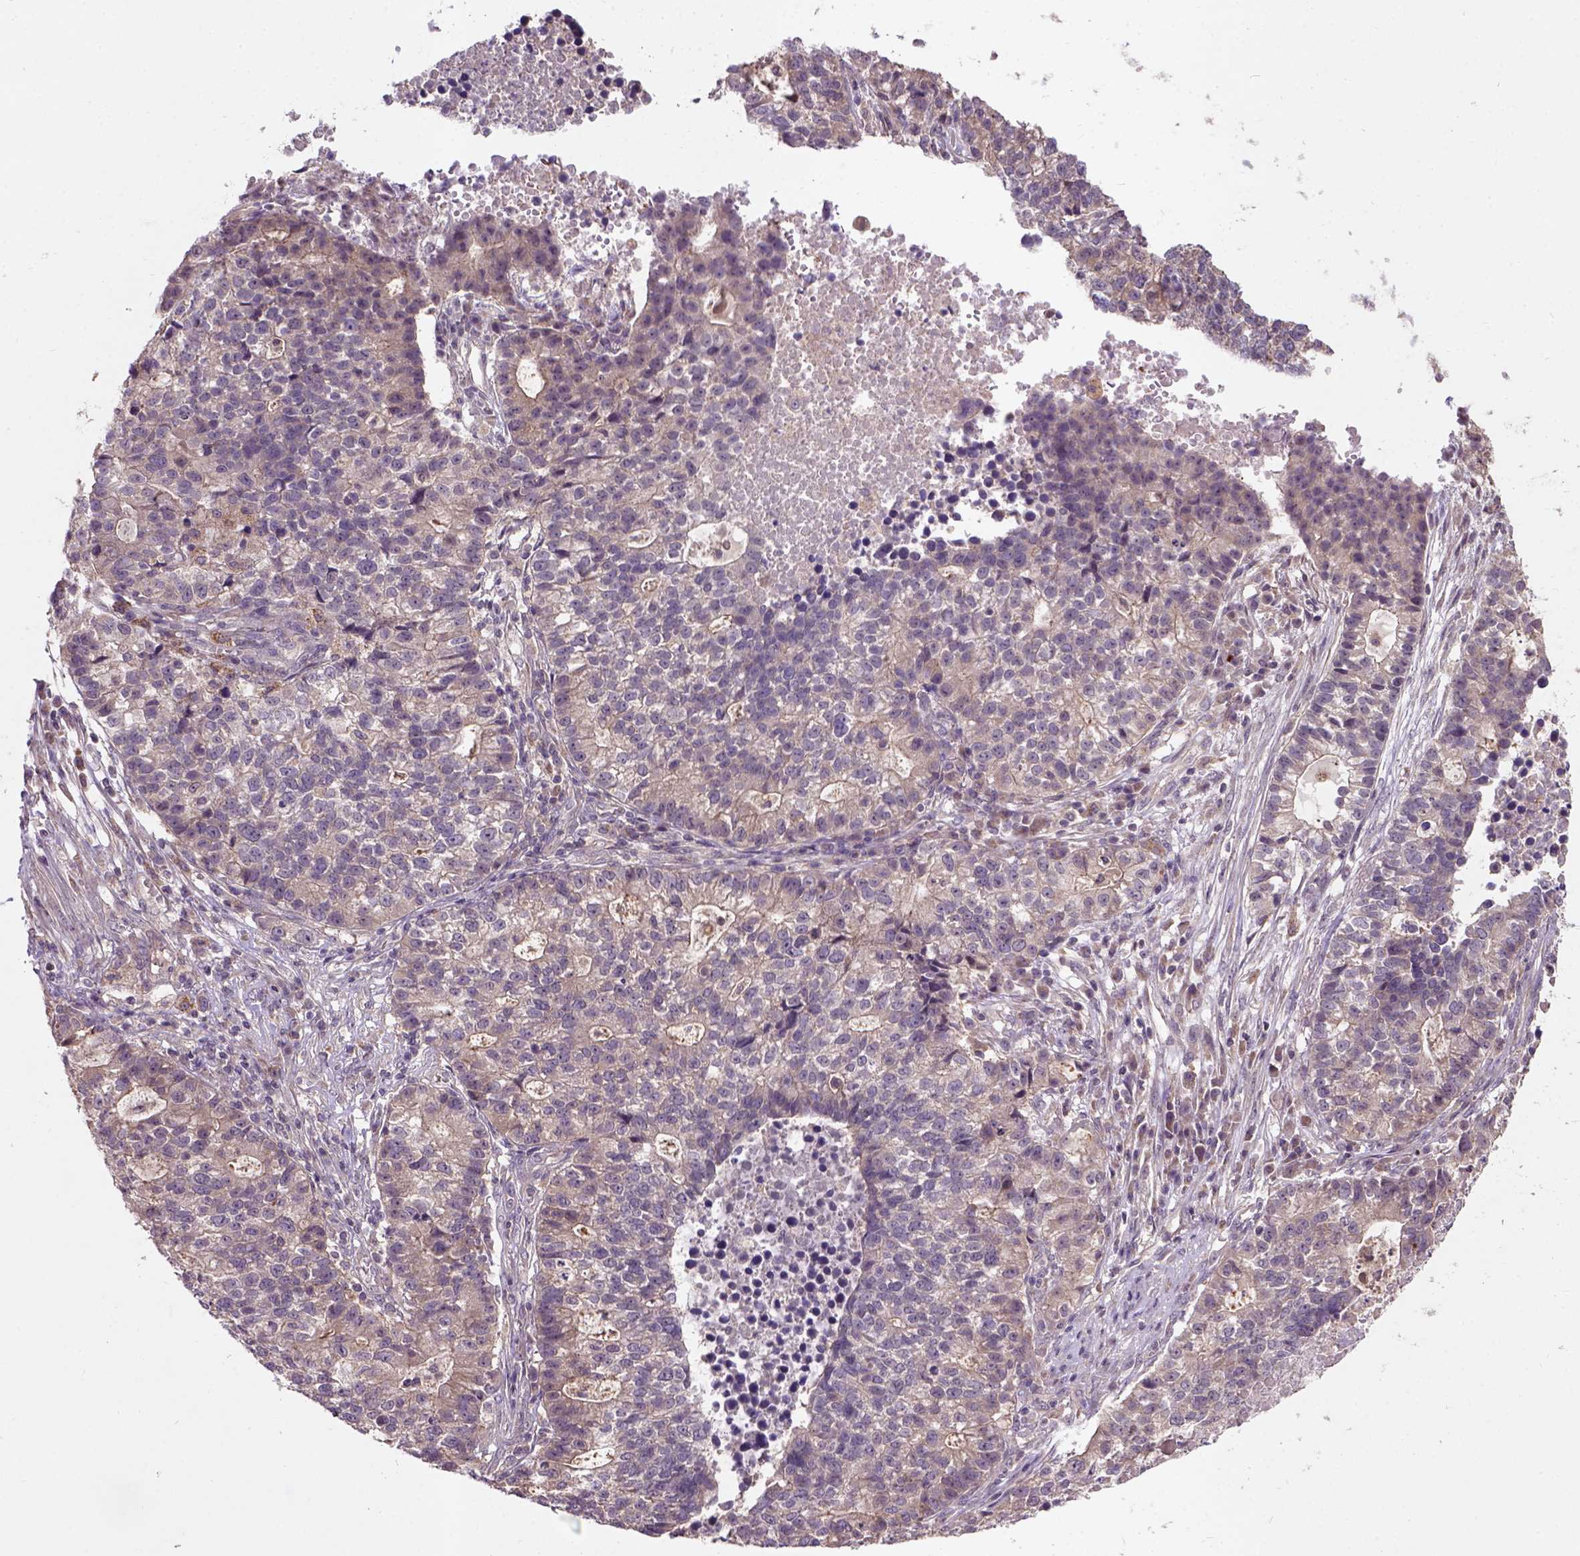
{"staining": {"intensity": "moderate", "quantity": "<25%", "location": "cytoplasmic/membranous"}, "tissue": "lung cancer", "cell_type": "Tumor cells", "image_type": "cancer", "snomed": [{"axis": "morphology", "description": "Adenocarcinoma, NOS"}, {"axis": "topography", "description": "Lung"}], "caption": "The immunohistochemical stain labels moderate cytoplasmic/membranous expression in tumor cells of lung adenocarcinoma tissue. Nuclei are stained in blue.", "gene": "KBTBD8", "patient": {"sex": "male", "age": 57}}